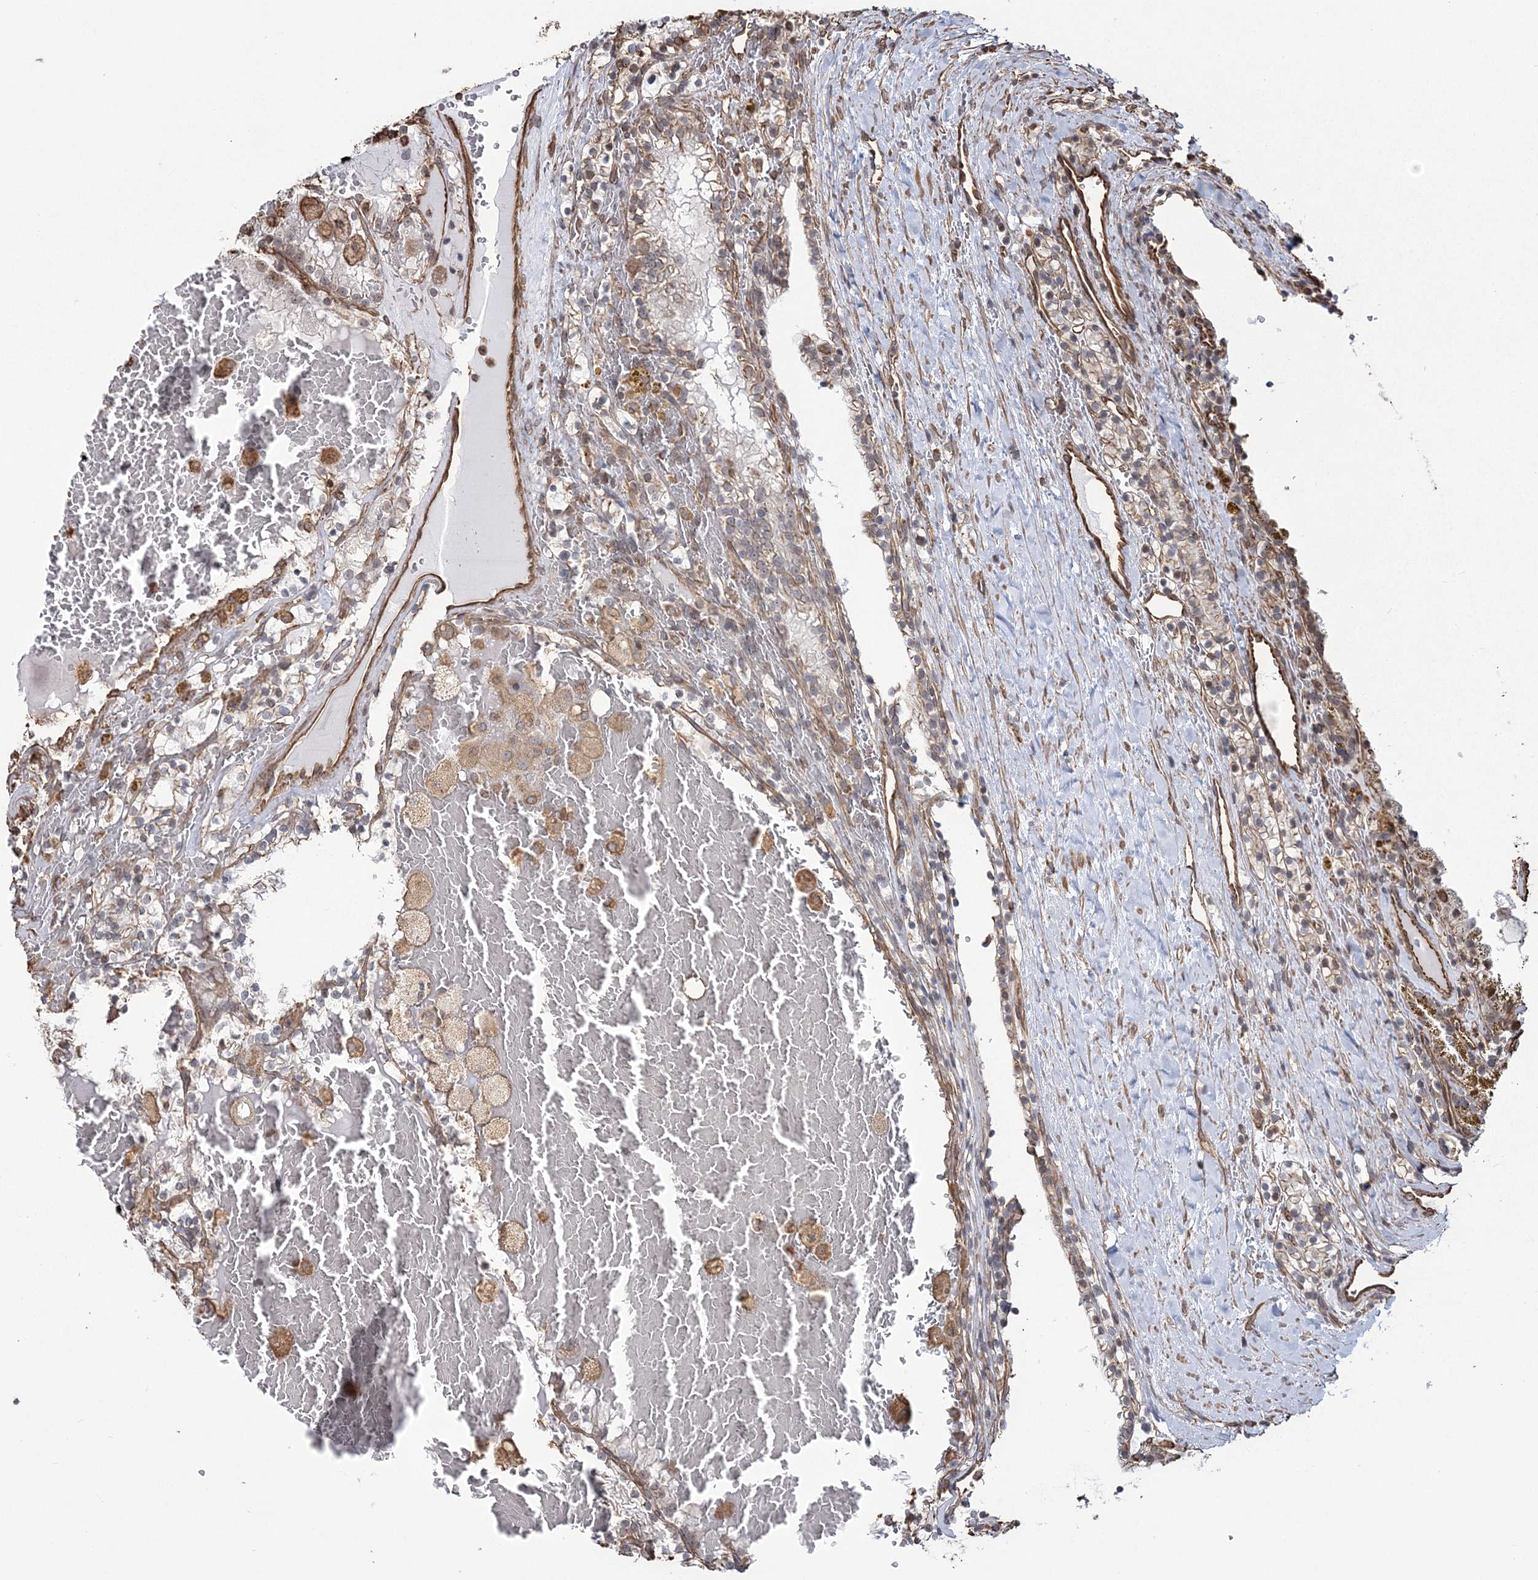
{"staining": {"intensity": "weak", "quantity": "25%-75%", "location": "cytoplasmic/membranous,nuclear"}, "tissue": "renal cancer", "cell_type": "Tumor cells", "image_type": "cancer", "snomed": [{"axis": "morphology", "description": "Adenocarcinoma, NOS"}, {"axis": "topography", "description": "Kidney"}], "caption": "Immunohistochemistry staining of renal cancer (adenocarcinoma), which demonstrates low levels of weak cytoplasmic/membranous and nuclear positivity in about 25%-75% of tumor cells indicating weak cytoplasmic/membranous and nuclear protein positivity. The staining was performed using DAB (3,3'-diaminobenzidine) (brown) for protein detection and nuclei were counterstained in hematoxylin (blue).", "gene": "ATP11B", "patient": {"sex": "female", "age": 56}}